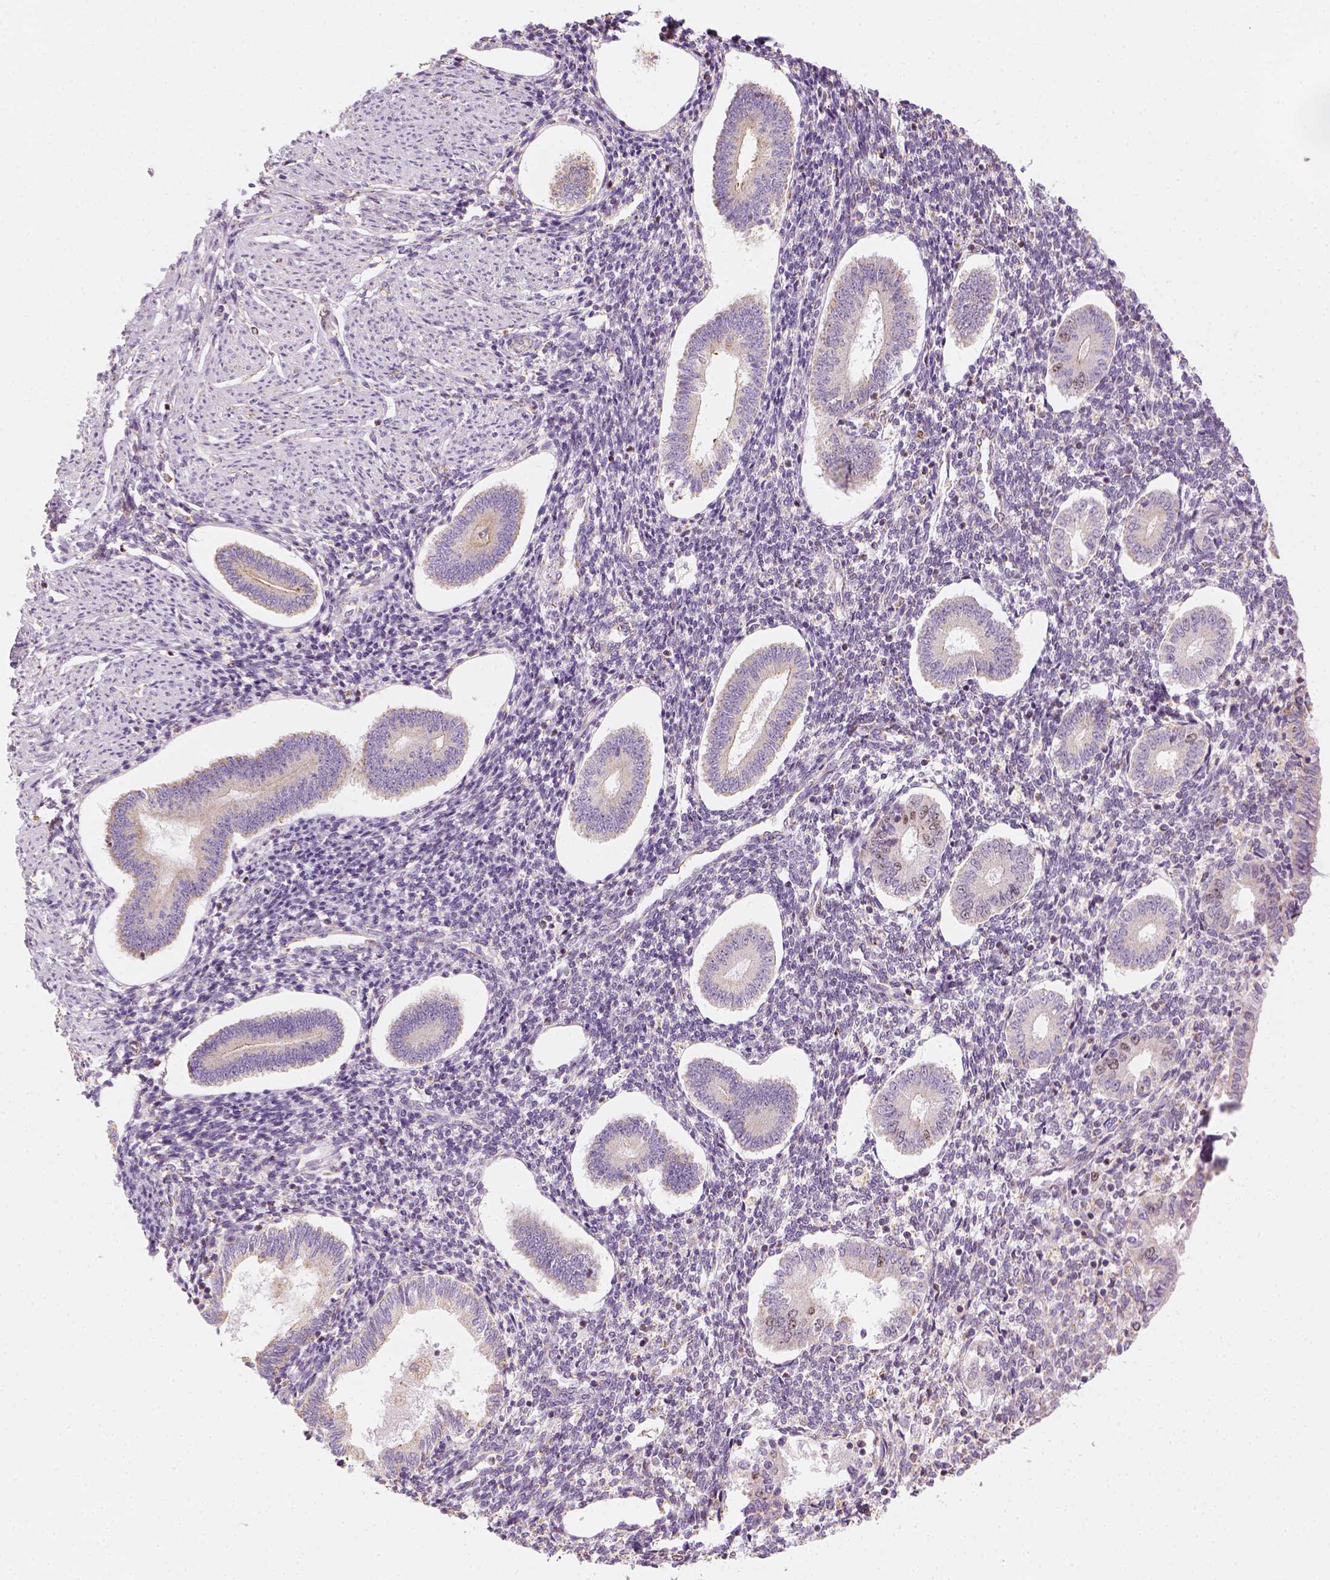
{"staining": {"intensity": "negative", "quantity": "none", "location": "none"}, "tissue": "endometrium", "cell_type": "Cells in endometrial stroma", "image_type": "normal", "snomed": [{"axis": "morphology", "description": "Normal tissue, NOS"}, {"axis": "topography", "description": "Endometrium"}], "caption": "Cells in endometrial stroma show no significant staining in unremarkable endometrium.", "gene": "LCA5", "patient": {"sex": "female", "age": 40}}